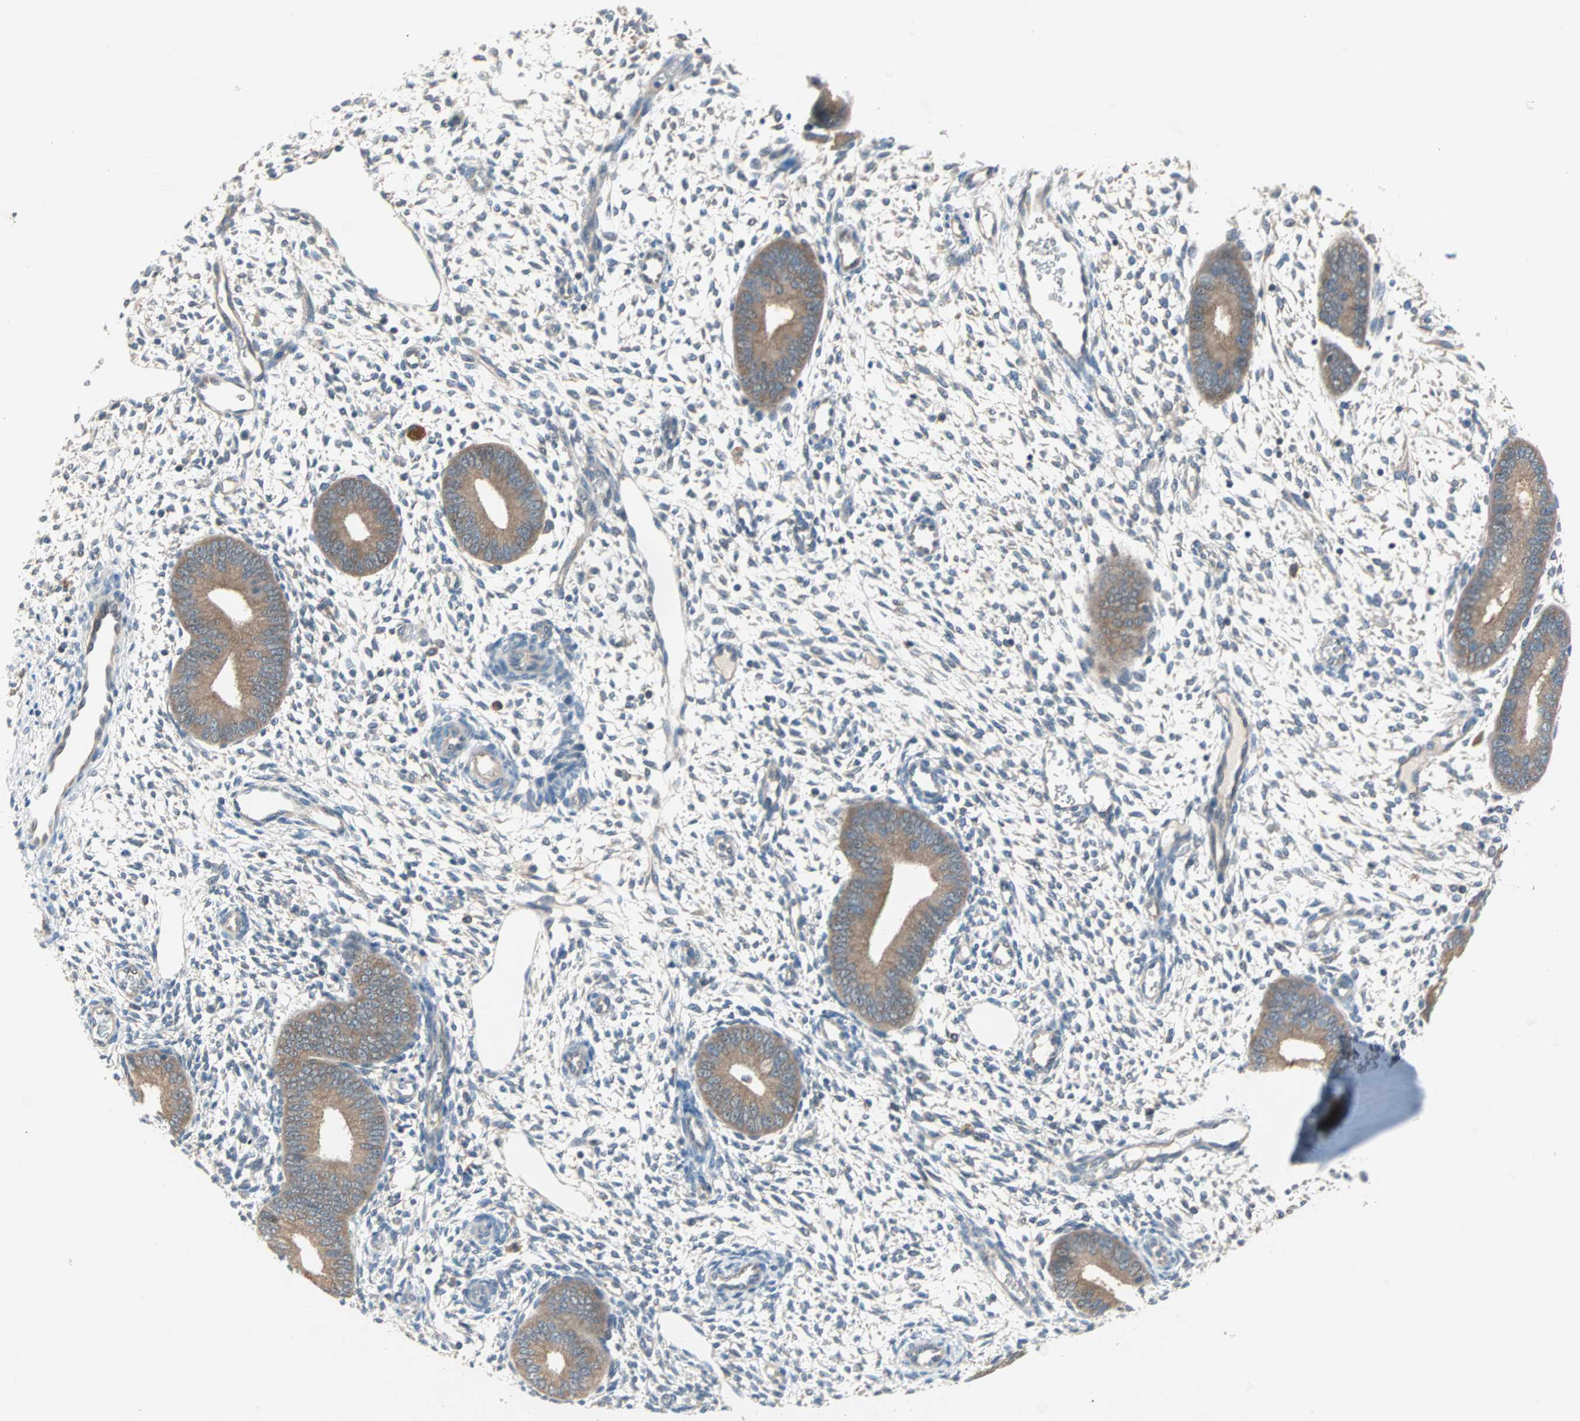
{"staining": {"intensity": "weak", "quantity": "25%-75%", "location": "cytoplasmic/membranous"}, "tissue": "endometrium", "cell_type": "Cells in endometrial stroma", "image_type": "normal", "snomed": [{"axis": "morphology", "description": "Normal tissue, NOS"}, {"axis": "topography", "description": "Endometrium"}], "caption": "The photomicrograph displays immunohistochemical staining of unremarkable endometrium. There is weak cytoplasmic/membranous staining is present in about 25%-75% of cells in endometrial stroma. Using DAB (3,3'-diaminobenzidine) (brown) and hematoxylin (blue) stains, captured at high magnification using brightfield microscopy.", "gene": "MPI", "patient": {"sex": "female", "age": 42}}